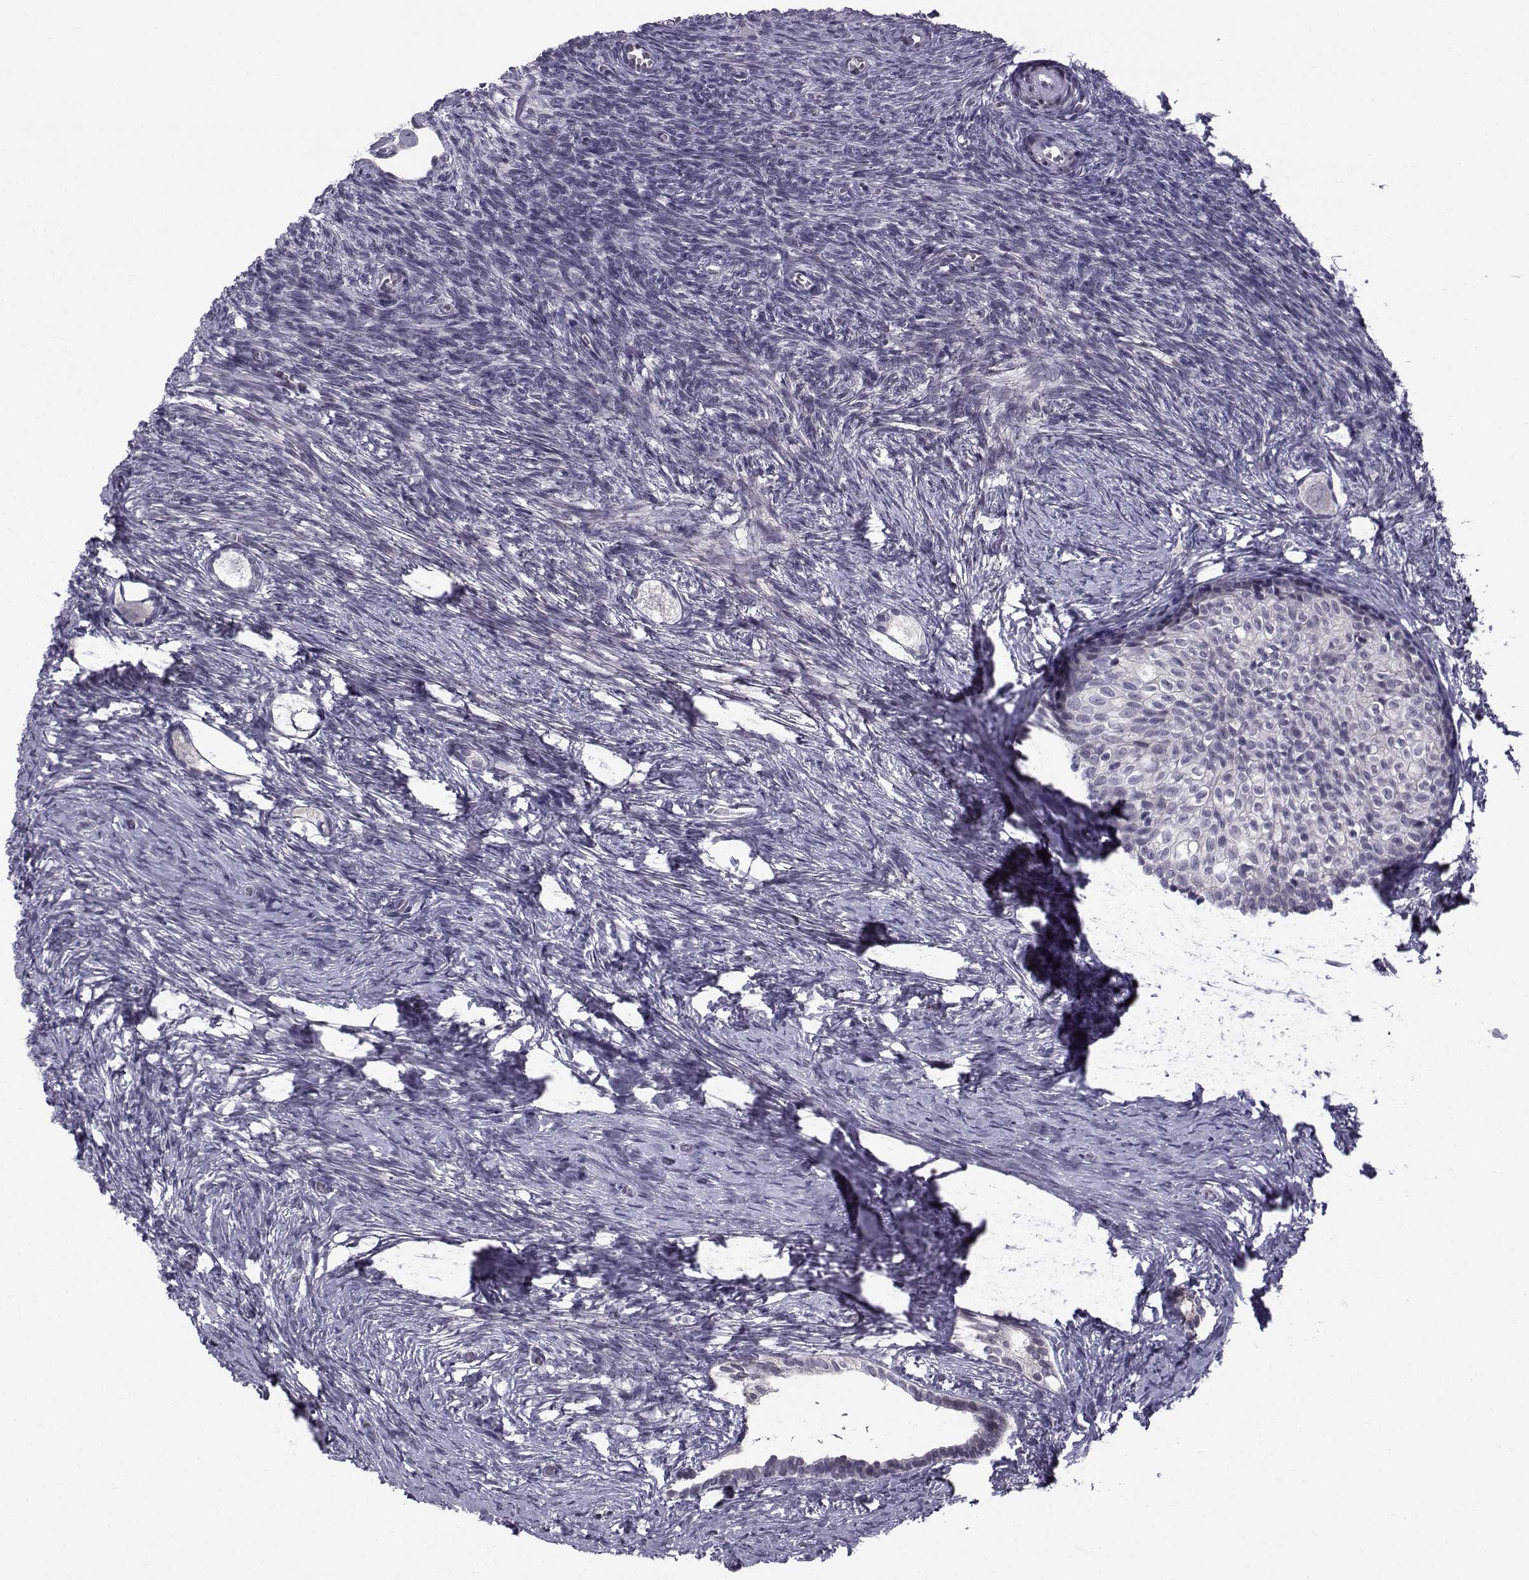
{"staining": {"intensity": "negative", "quantity": "none", "location": "none"}, "tissue": "ovary", "cell_type": "Follicle cells", "image_type": "normal", "snomed": [{"axis": "morphology", "description": "Normal tissue, NOS"}, {"axis": "topography", "description": "Ovary"}], "caption": "IHC histopathology image of unremarkable ovary stained for a protein (brown), which demonstrates no positivity in follicle cells.", "gene": "RBM24", "patient": {"sex": "female", "age": 27}}